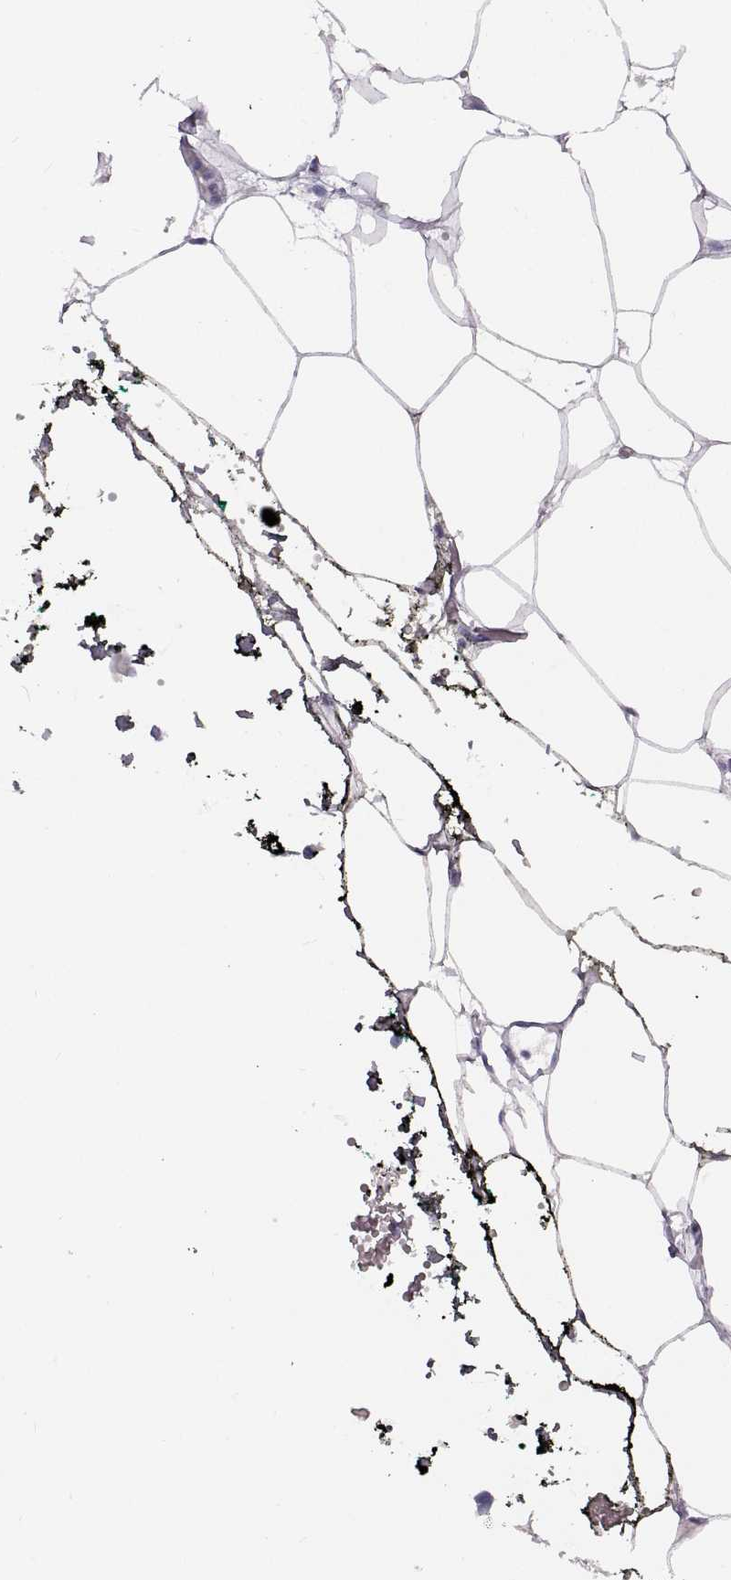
{"staining": {"intensity": "negative", "quantity": "none", "location": "none"}, "tissue": "adipose tissue", "cell_type": "Adipocytes", "image_type": "normal", "snomed": [{"axis": "morphology", "description": "Normal tissue, NOS"}, {"axis": "topography", "description": "Adipose tissue"}, {"axis": "topography", "description": "Pancreas"}, {"axis": "topography", "description": "Peripheral nerve tissue"}], "caption": "The micrograph exhibits no staining of adipocytes in unremarkable adipose tissue.", "gene": "RDM1", "patient": {"sex": "female", "age": 58}}